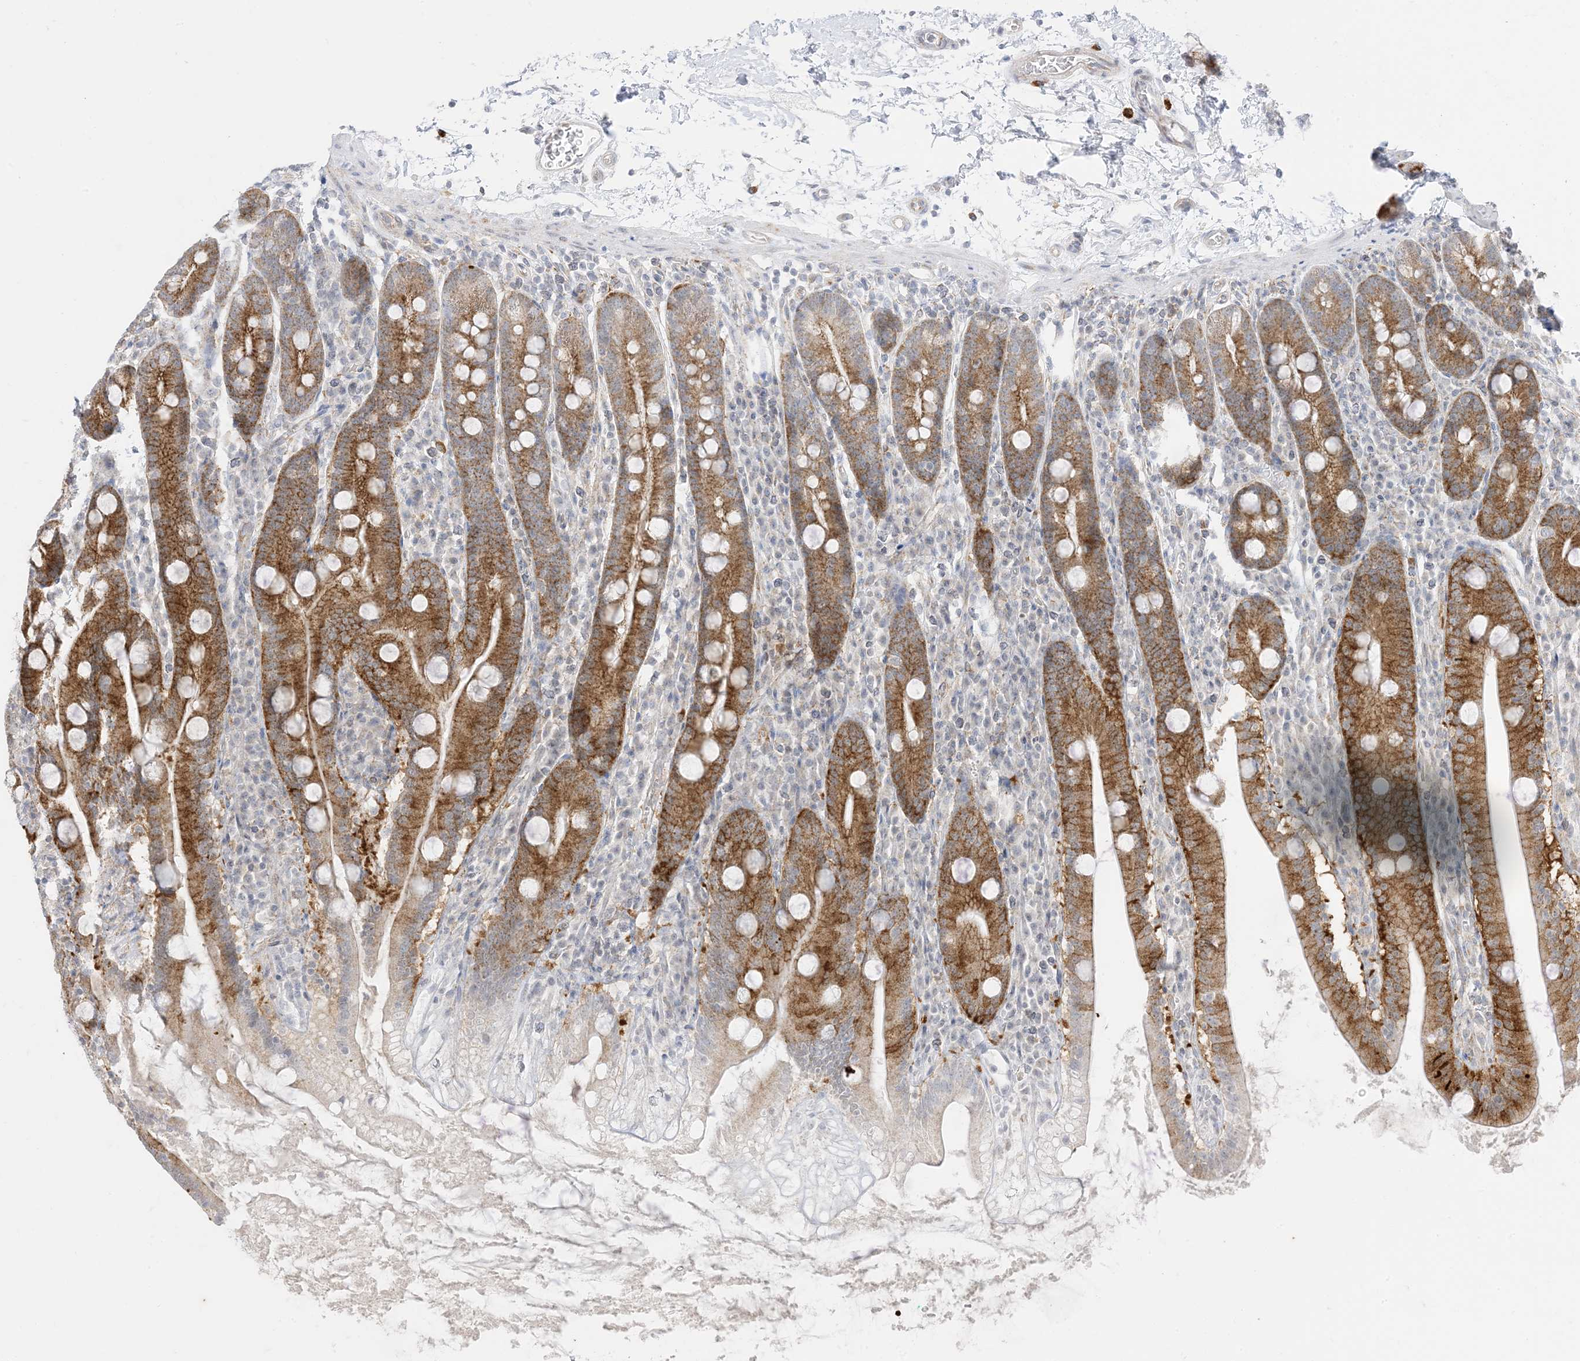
{"staining": {"intensity": "moderate", "quantity": "25%-75%", "location": "cytoplasmic/membranous"}, "tissue": "duodenum", "cell_type": "Glandular cells", "image_type": "normal", "snomed": [{"axis": "morphology", "description": "Normal tissue, NOS"}, {"axis": "topography", "description": "Duodenum"}], "caption": "Brown immunohistochemical staining in benign human duodenum demonstrates moderate cytoplasmic/membranous positivity in about 25%-75% of glandular cells. (Brightfield microscopy of DAB IHC at high magnification).", "gene": "RAC1", "patient": {"sex": "male", "age": 35}}